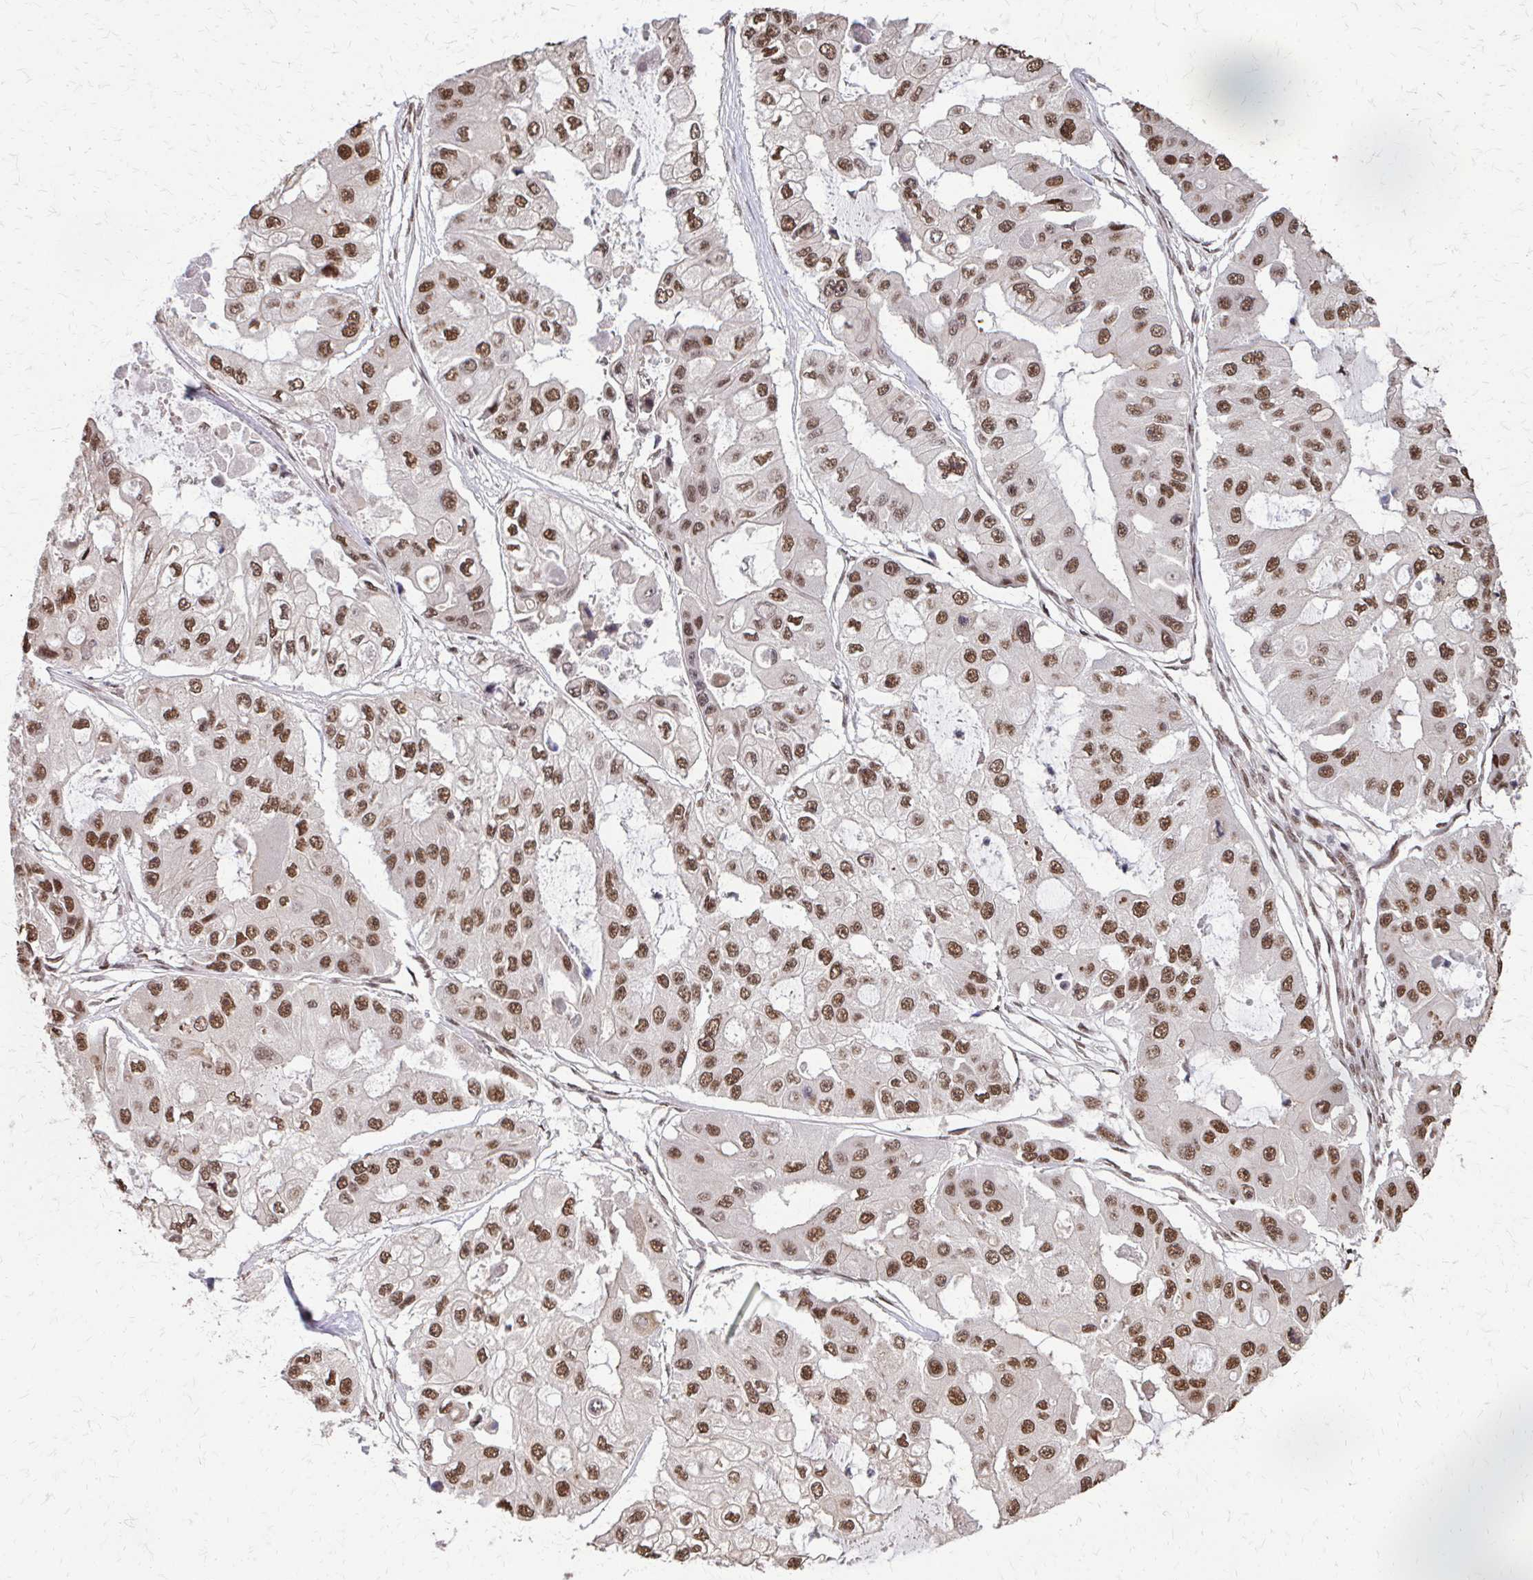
{"staining": {"intensity": "moderate", "quantity": ">75%", "location": "nuclear"}, "tissue": "ovarian cancer", "cell_type": "Tumor cells", "image_type": "cancer", "snomed": [{"axis": "morphology", "description": "Cystadenocarcinoma, serous, NOS"}, {"axis": "topography", "description": "Ovary"}], "caption": "Ovarian cancer (serous cystadenocarcinoma) was stained to show a protein in brown. There is medium levels of moderate nuclear positivity in approximately >75% of tumor cells.", "gene": "SS18", "patient": {"sex": "female", "age": 56}}